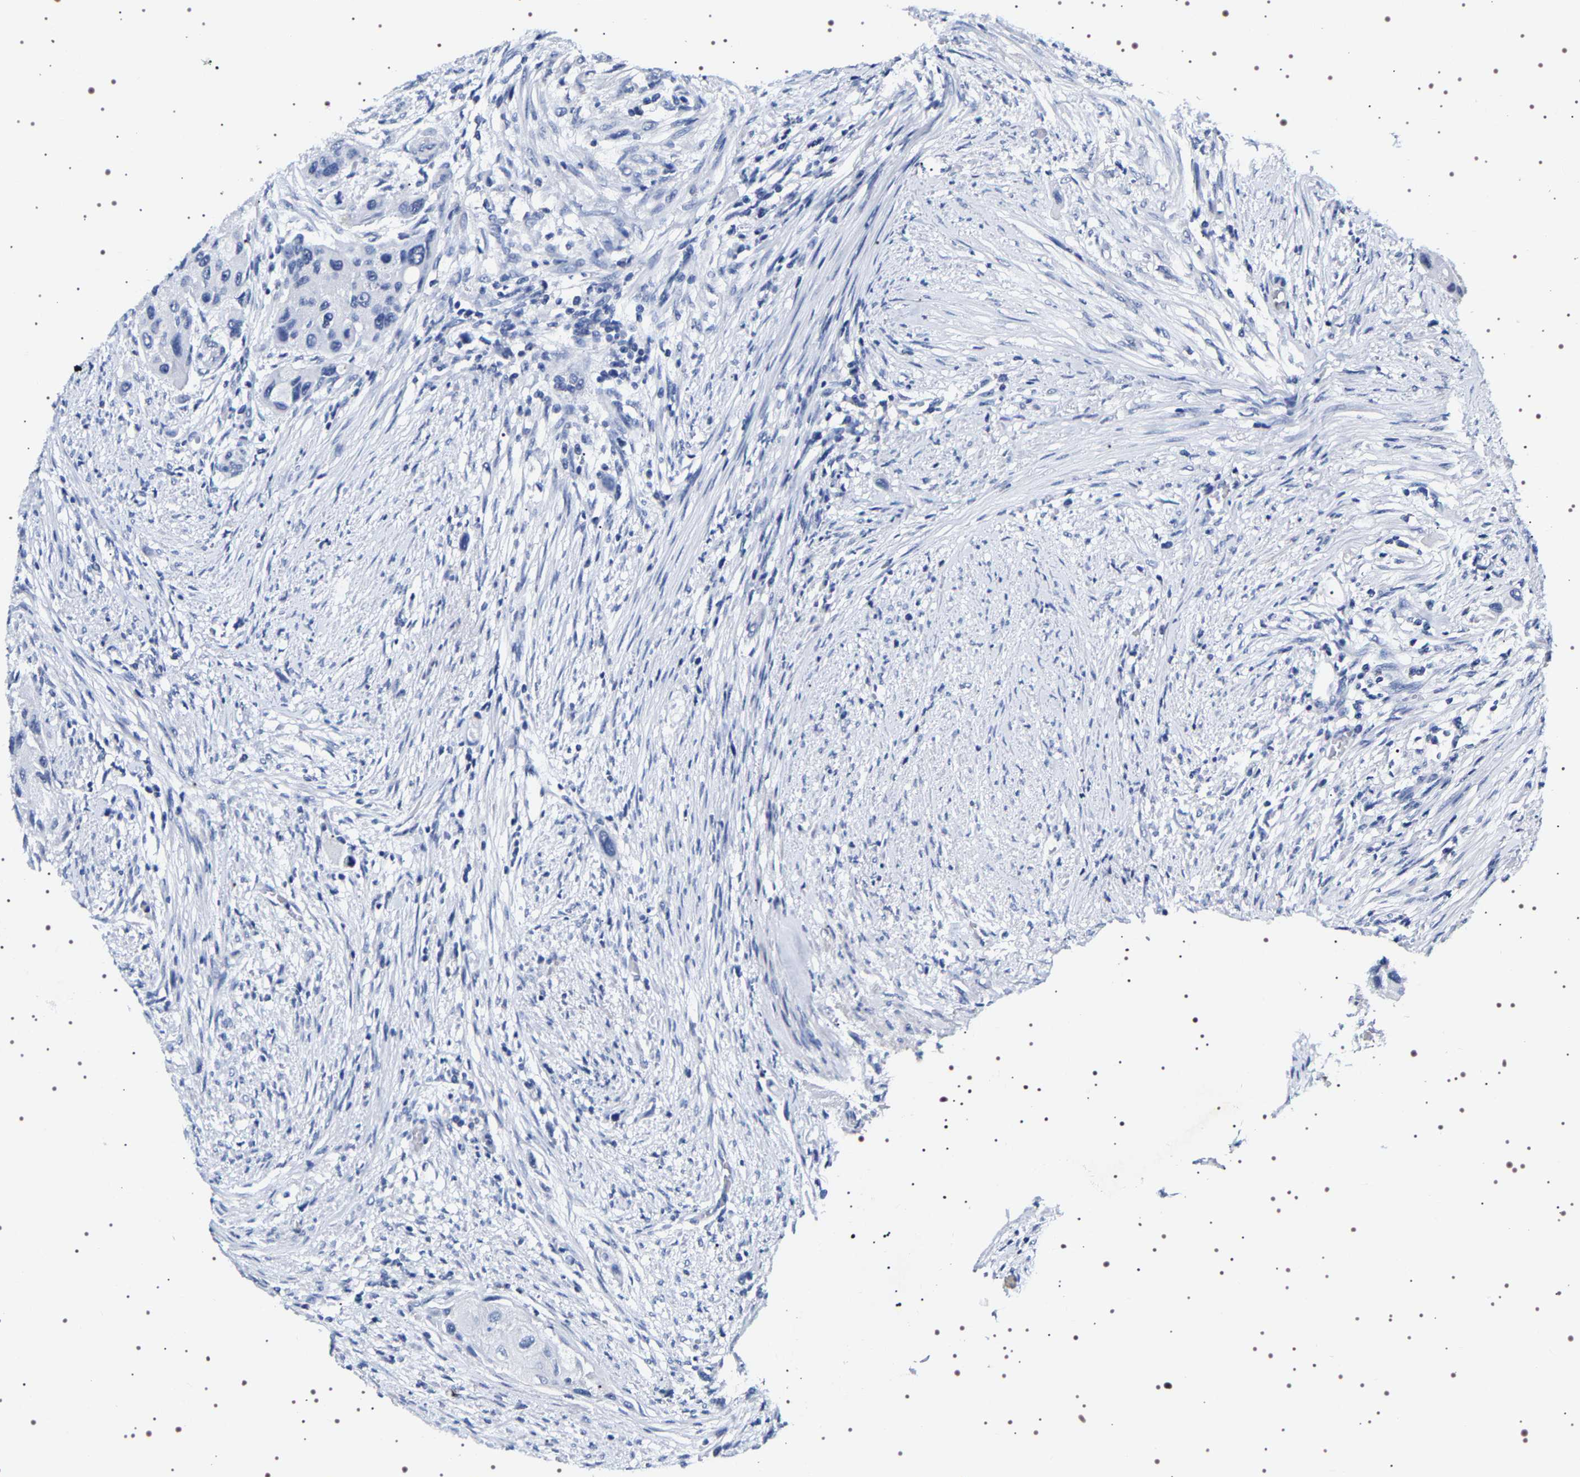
{"staining": {"intensity": "negative", "quantity": "none", "location": "none"}, "tissue": "urothelial cancer", "cell_type": "Tumor cells", "image_type": "cancer", "snomed": [{"axis": "morphology", "description": "Urothelial carcinoma, High grade"}, {"axis": "topography", "description": "Urinary bladder"}], "caption": "High magnification brightfield microscopy of urothelial cancer stained with DAB (brown) and counterstained with hematoxylin (blue): tumor cells show no significant positivity. (DAB immunohistochemistry (IHC) with hematoxylin counter stain).", "gene": "UBQLN3", "patient": {"sex": "female", "age": 56}}